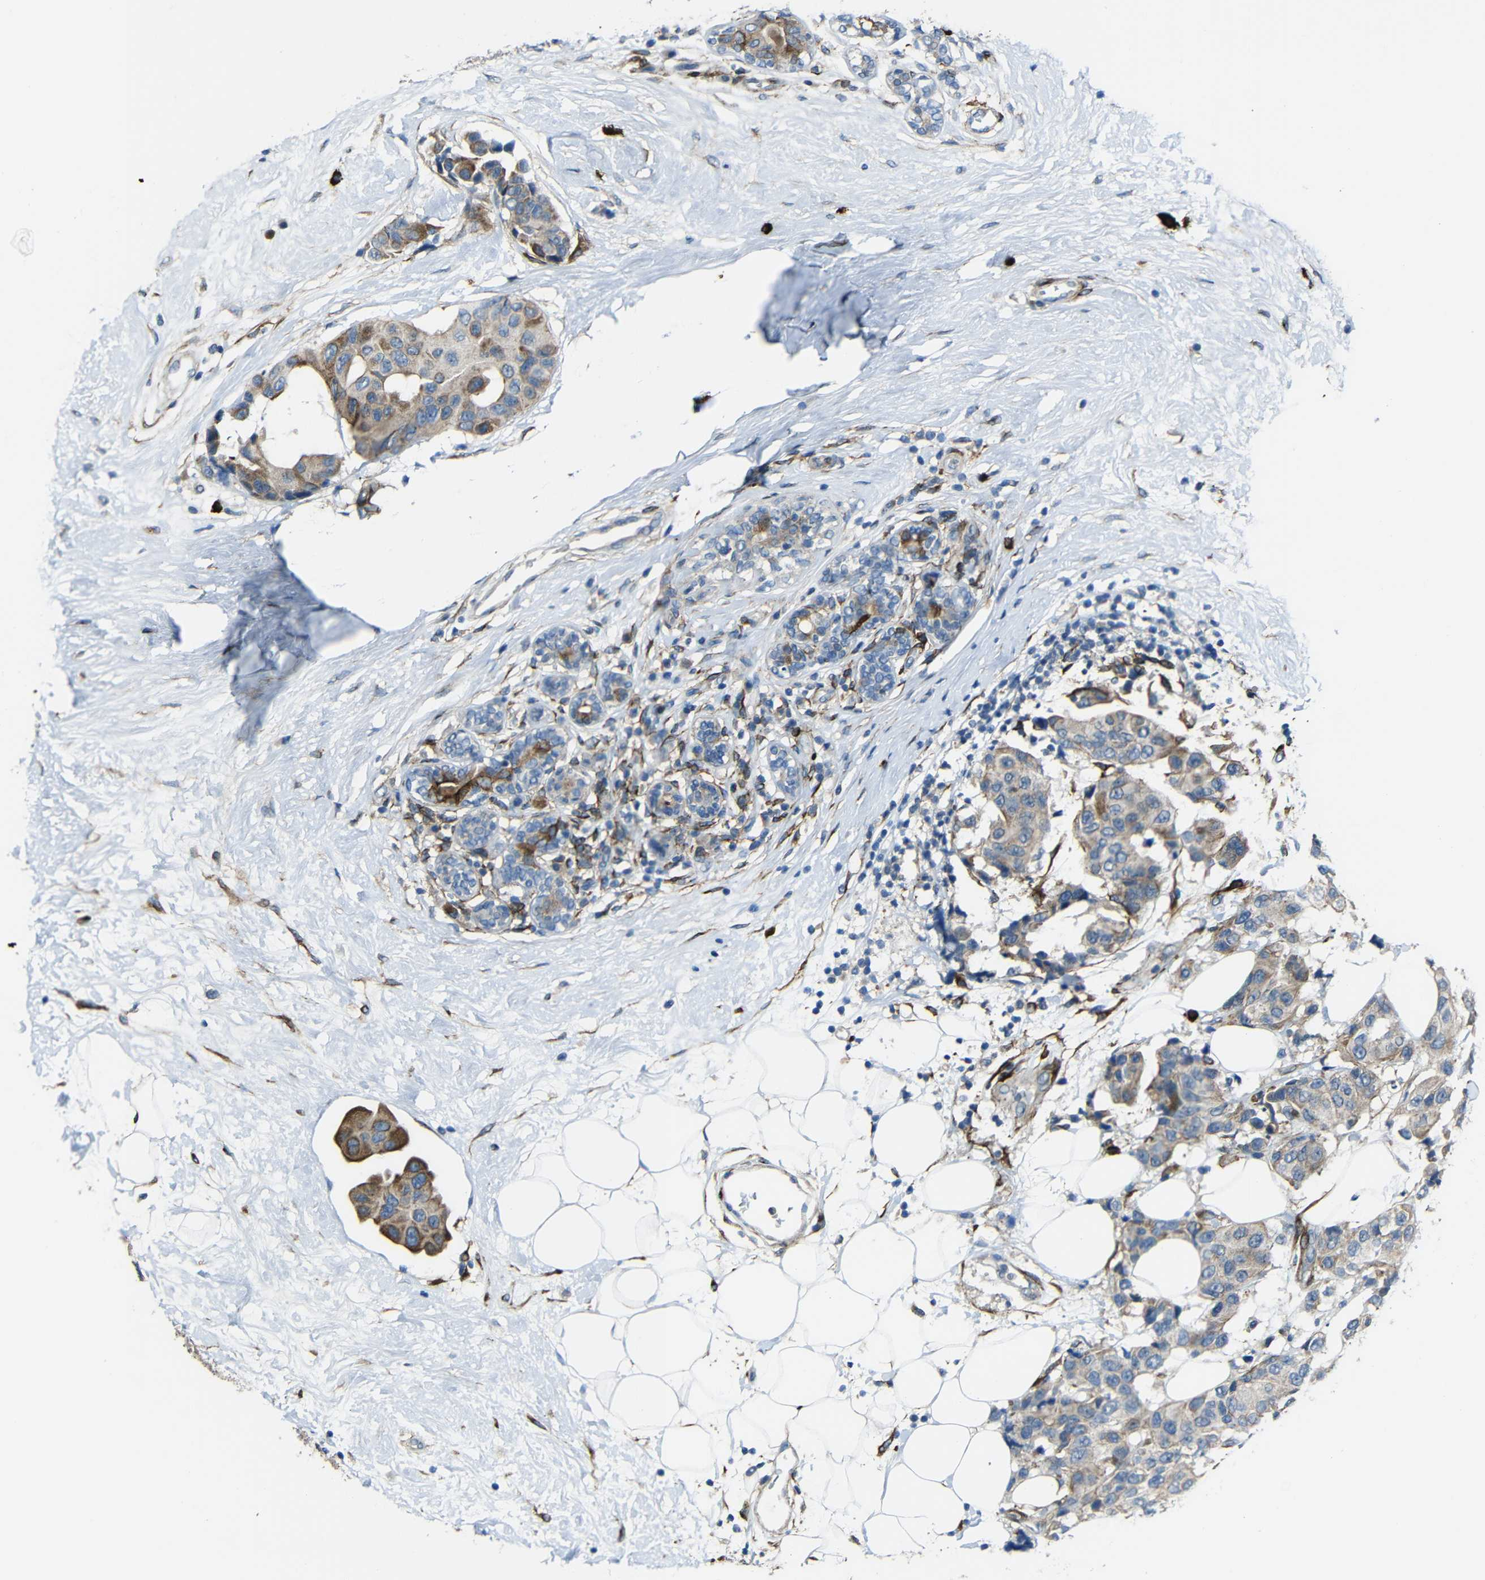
{"staining": {"intensity": "weak", "quantity": ">75%", "location": "cytoplasmic/membranous"}, "tissue": "breast cancer", "cell_type": "Tumor cells", "image_type": "cancer", "snomed": [{"axis": "morphology", "description": "Normal tissue, NOS"}, {"axis": "morphology", "description": "Duct carcinoma"}, {"axis": "topography", "description": "Breast"}], "caption": "Intraductal carcinoma (breast) stained with a brown dye shows weak cytoplasmic/membranous positive staining in about >75% of tumor cells.", "gene": "DCLK1", "patient": {"sex": "female", "age": 39}}